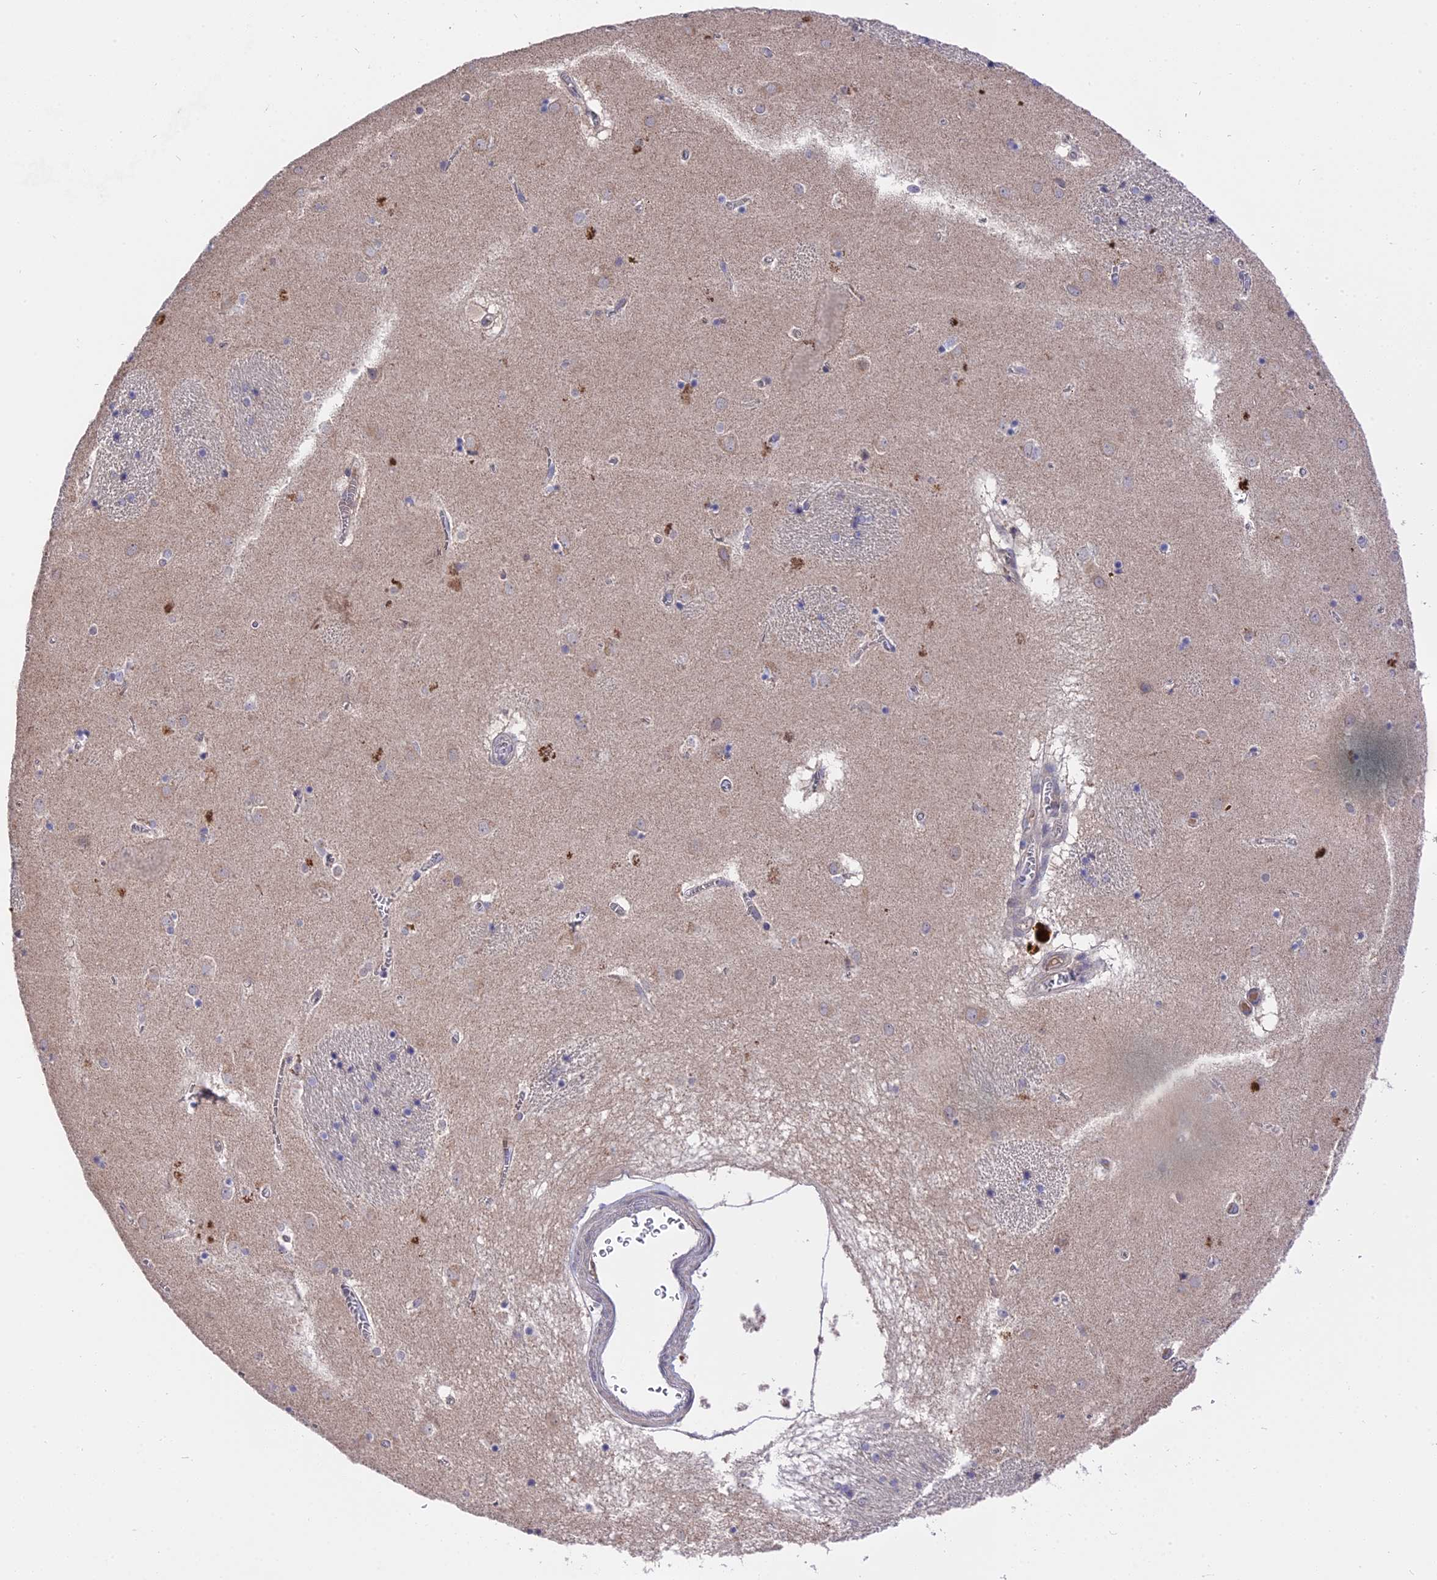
{"staining": {"intensity": "negative", "quantity": "none", "location": "none"}, "tissue": "caudate", "cell_type": "Glial cells", "image_type": "normal", "snomed": [{"axis": "morphology", "description": "Normal tissue, NOS"}, {"axis": "topography", "description": "Lateral ventricle wall"}], "caption": "DAB (3,3'-diaminobenzidine) immunohistochemical staining of benign caudate displays no significant expression in glial cells.", "gene": "ZCCHC2", "patient": {"sex": "male", "age": 70}}